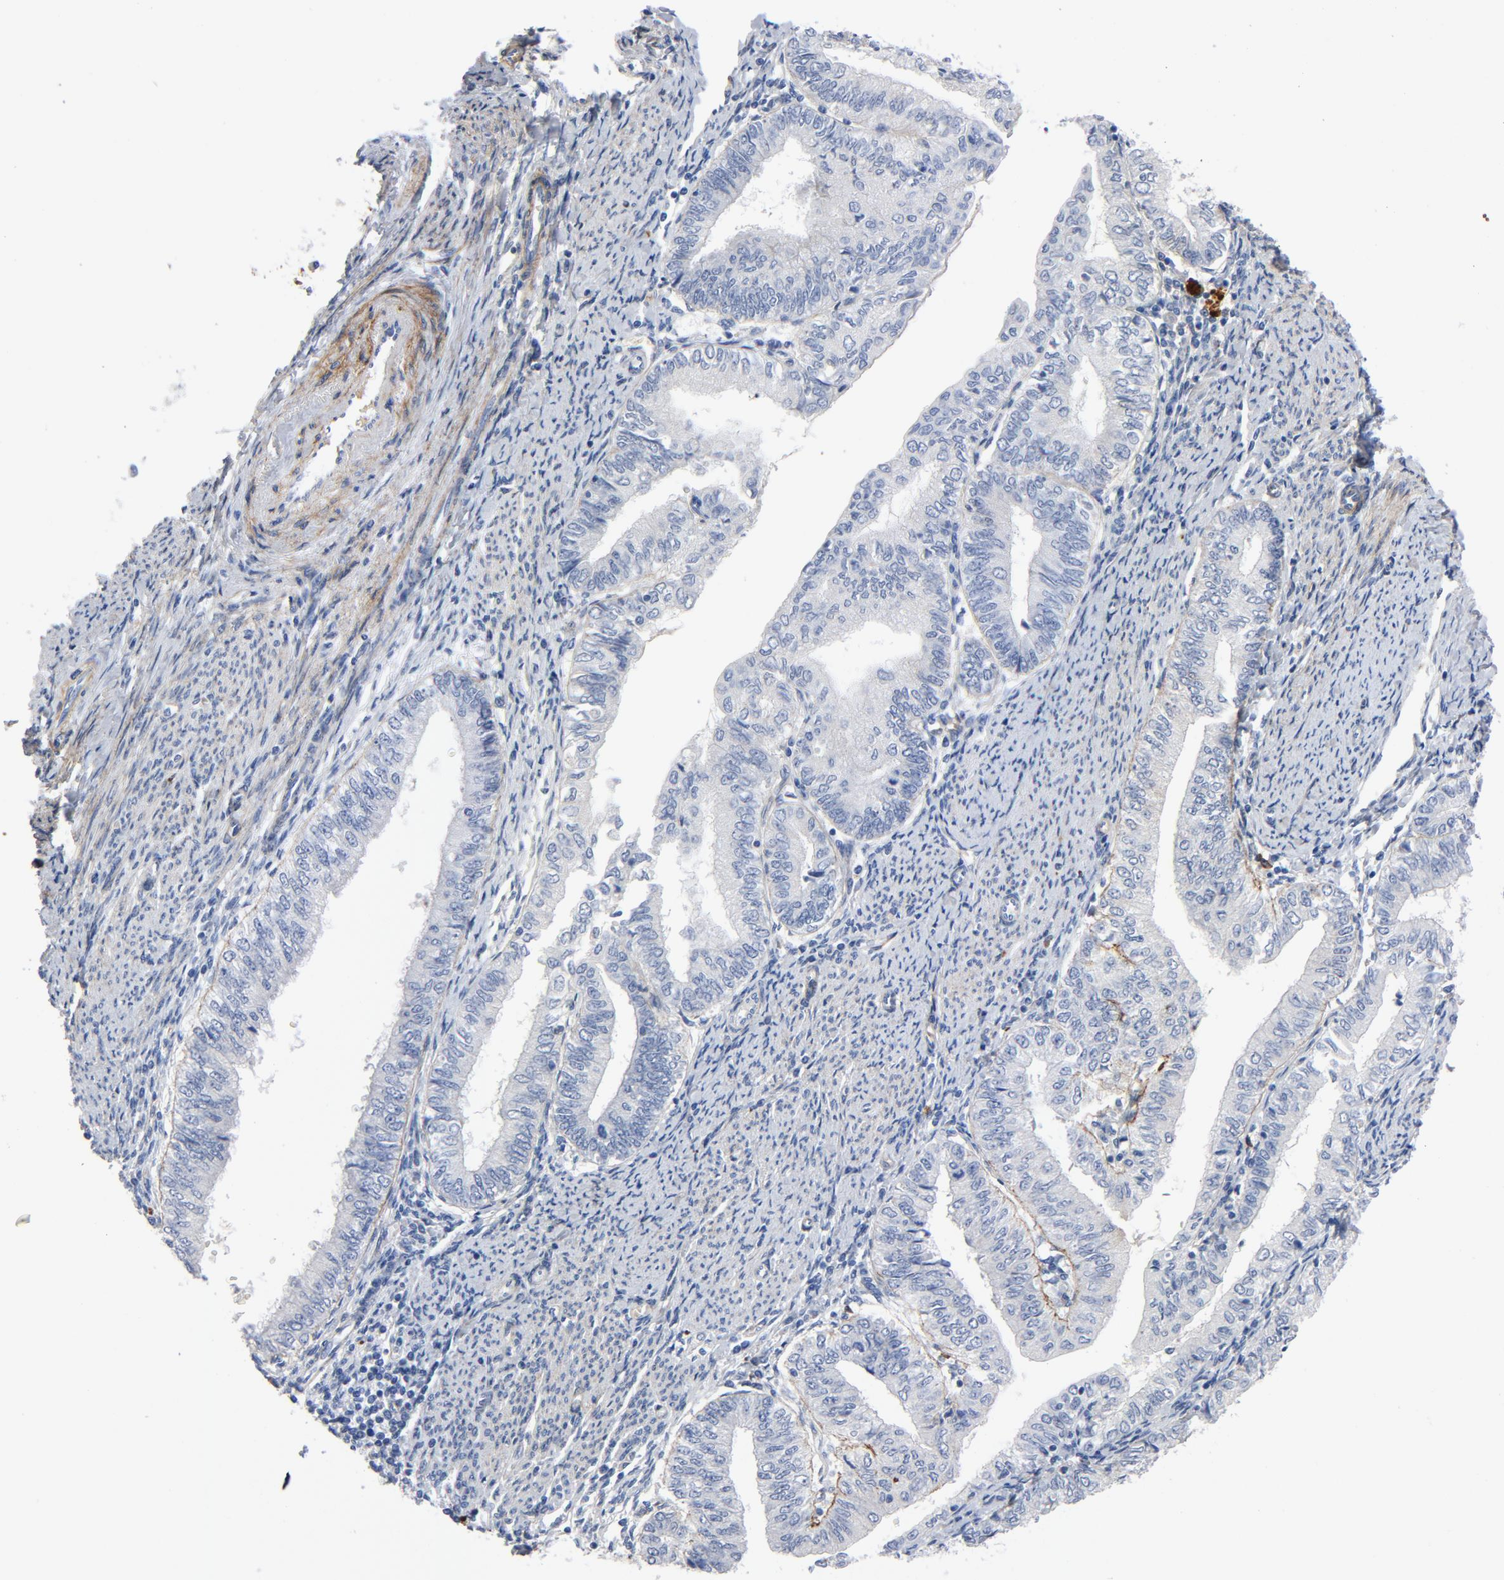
{"staining": {"intensity": "negative", "quantity": "none", "location": "none"}, "tissue": "endometrial cancer", "cell_type": "Tumor cells", "image_type": "cancer", "snomed": [{"axis": "morphology", "description": "Adenocarcinoma, NOS"}, {"axis": "topography", "description": "Endometrium"}], "caption": "A micrograph of endometrial adenocarcinoma stained for a protein shows no brown staining in tumor cells.", "gene": "LAMC1", "patient": {"sex": "female", "age": 66}}